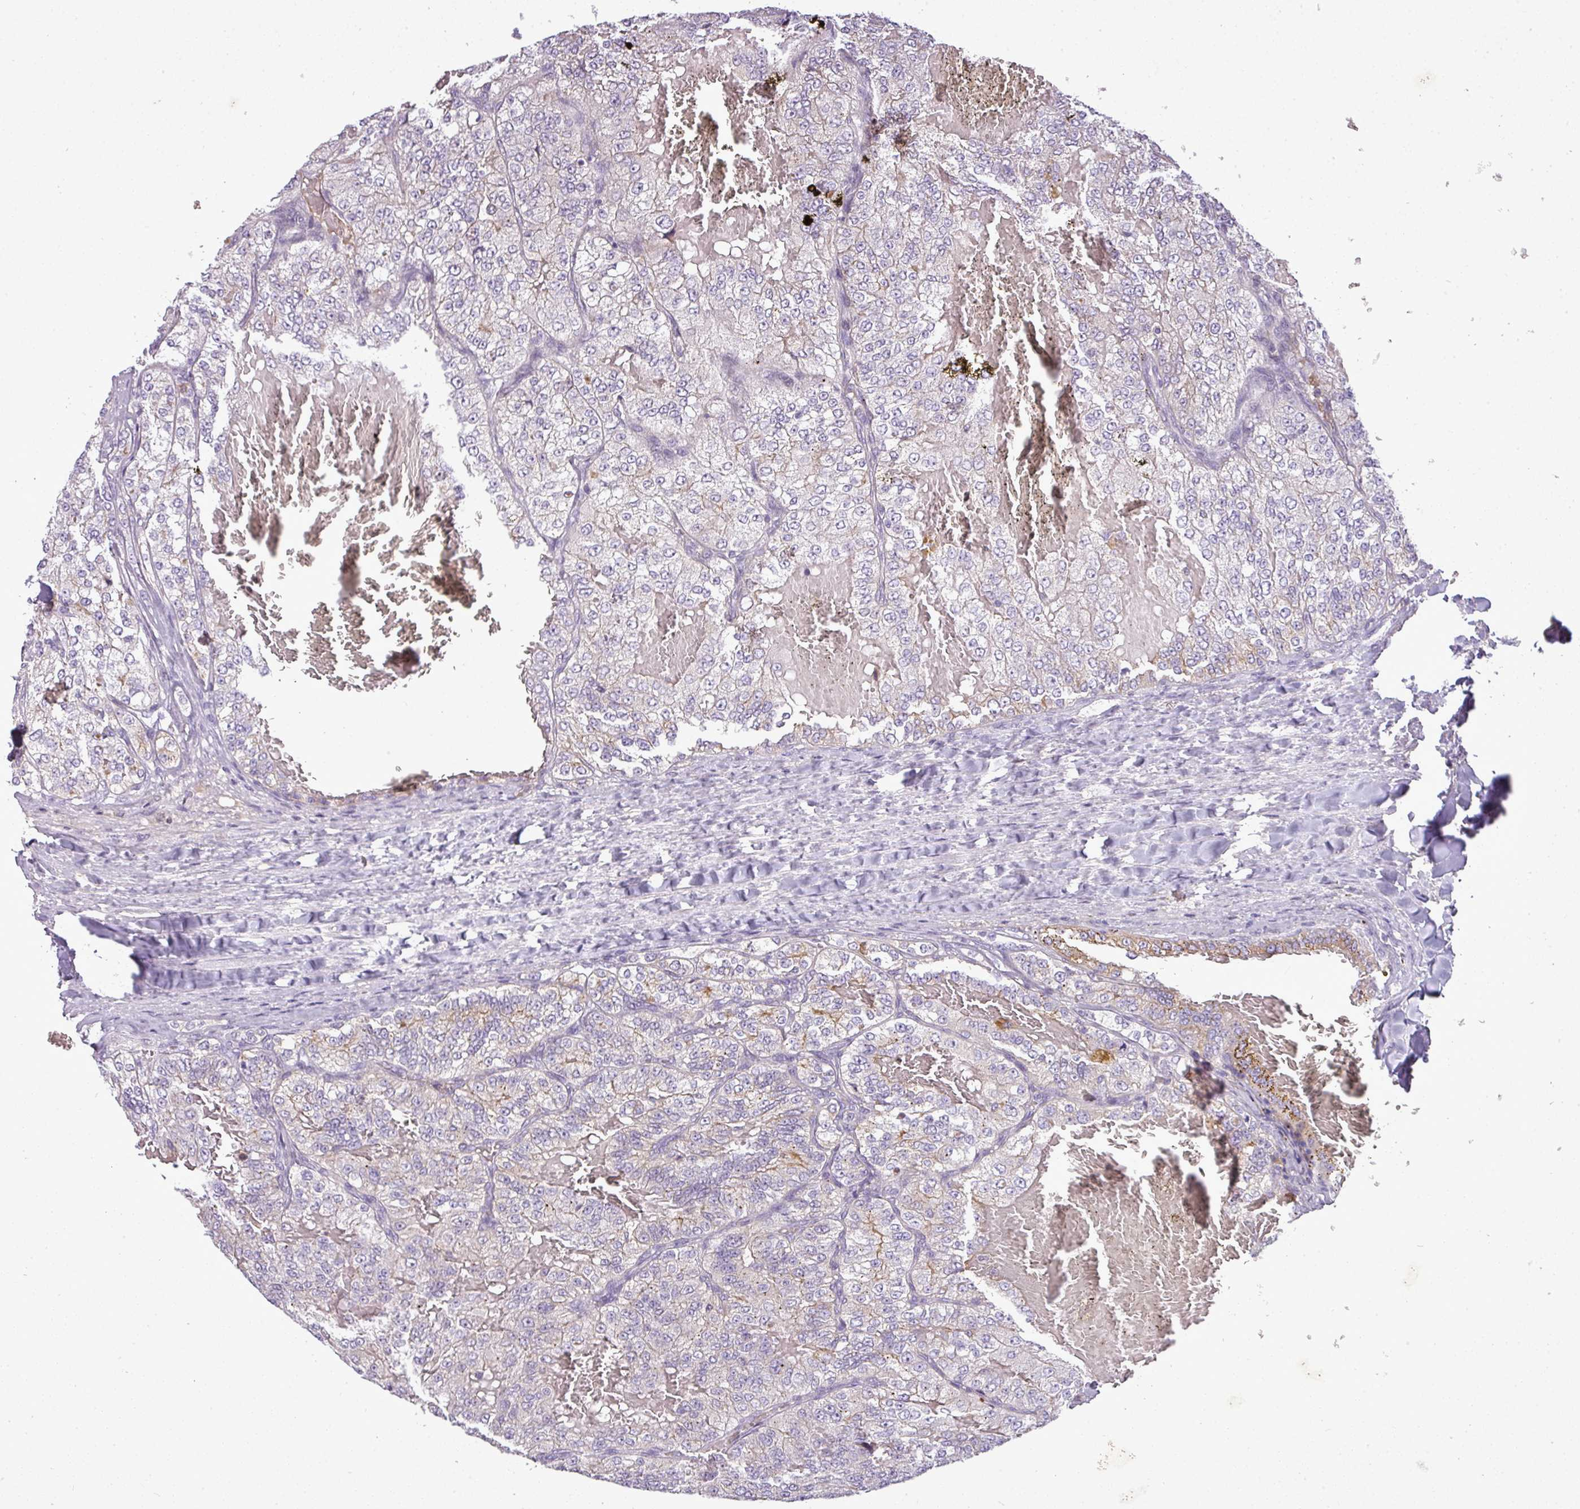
{"staining": {"intensity": "weak", "quantity": "<25%", "location": "cytoplasmic/membranous"}, "tissue": "renal cancer", "cell_type": "Tumor cells", "image_type": "cancer", "snomed": [{"axis": "morphology", "description": "Adenocarcinoma, NOS"}, {"axis": "topography", "description": "Kidney"}], "caption": "Immunohistochemical staining of adenocarcinoma (renal) exhibits no significant positivity in tumor cells. Nuclei are stained in blue.", "gene": "C4B", "patient": {"sex": "female", "age": 63}}